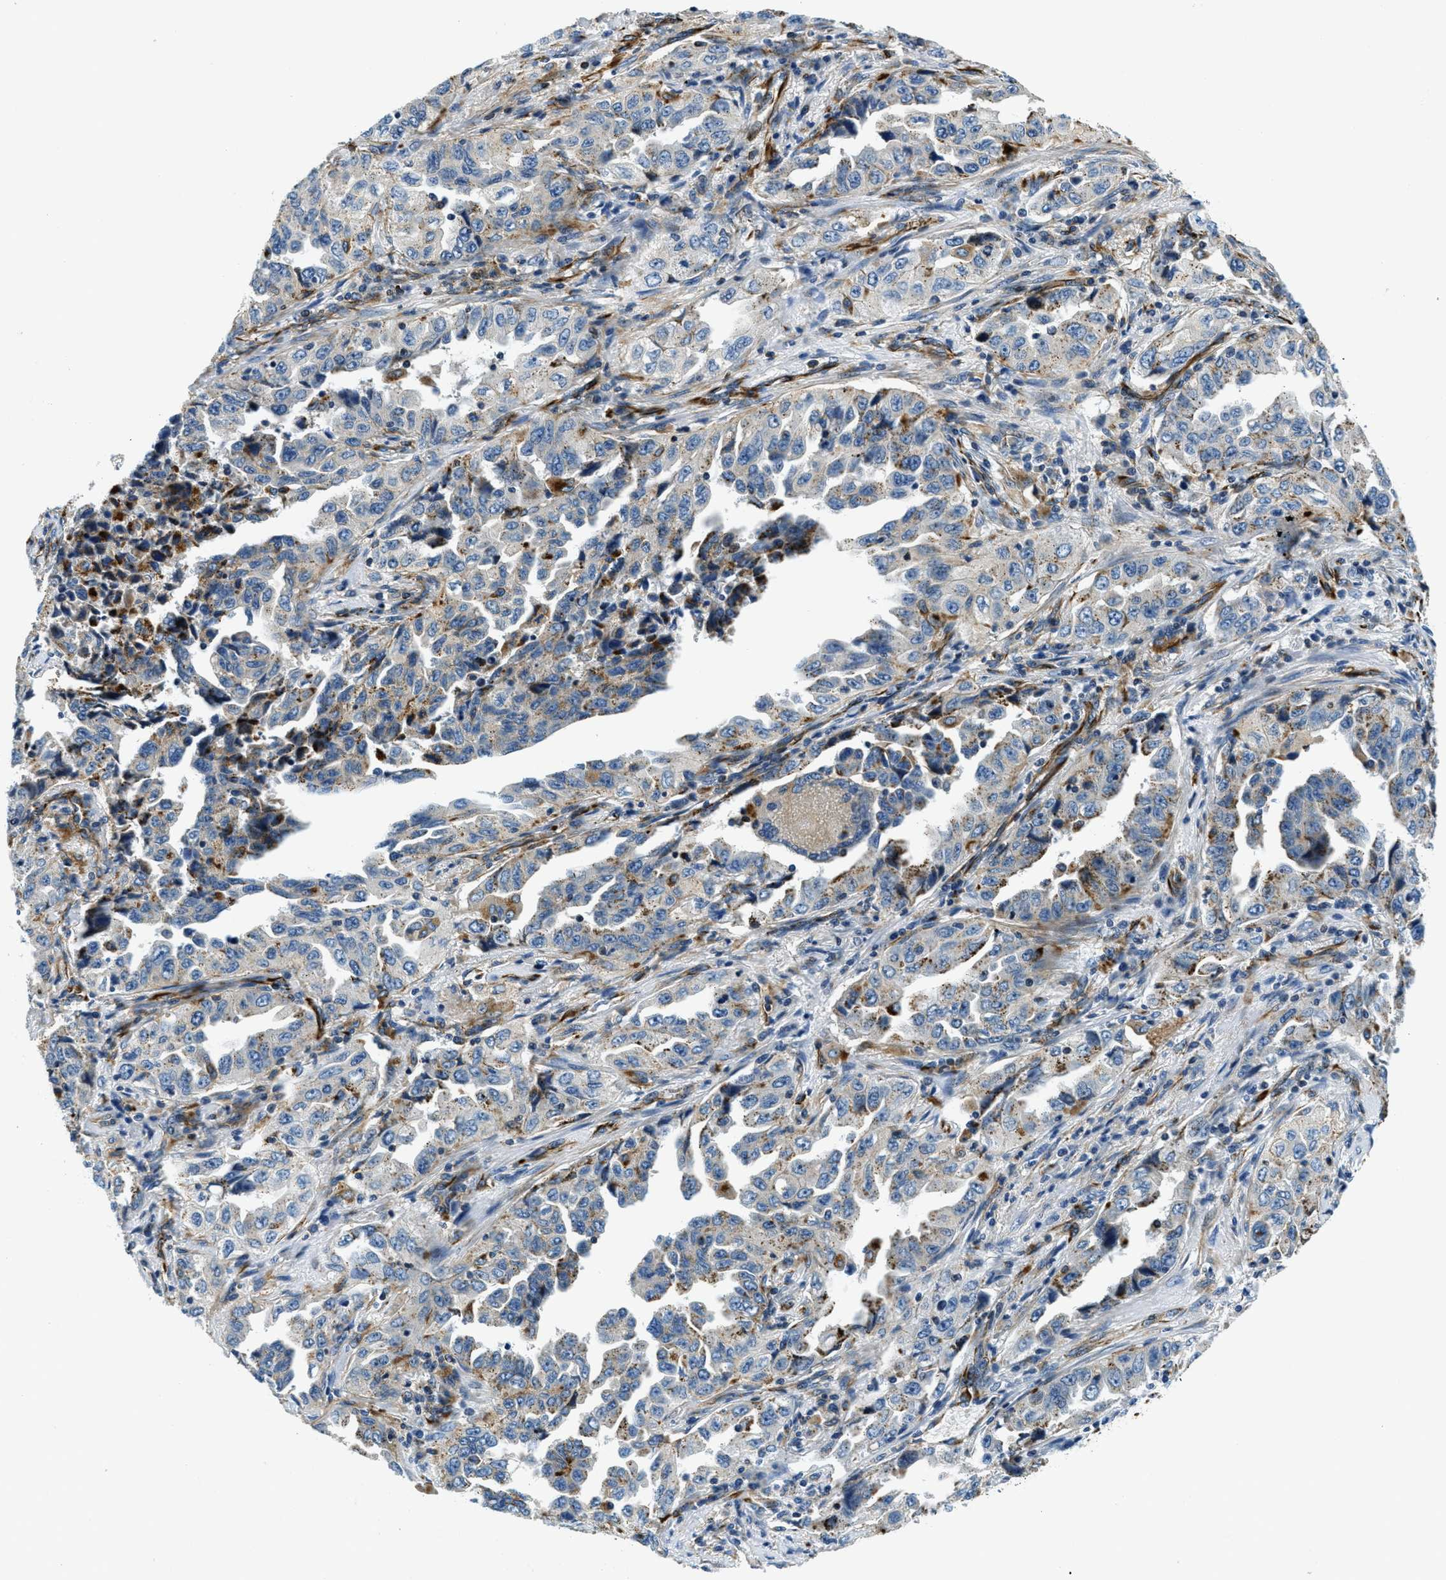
{"staining": {"intensity": "moderate", "quantity": "<25%", "location": "cytoplasmic/membranous"}, "tissue": "lung cancer", "cell_type": "Tumor cells", "image_type": "cancer", "snomed": [{"axis": "morphology", "description": "Adenocarcinoma, NOS"}, {"axis": "topography", "description": "Lung"}], "caption": "Immunohistochemistry photomicrograph of neoplastic tissue: lung cancer (adenocarcinoma) stained using immunohistochemistry (IHC) shows low levels of moderate protein expression localized specifically in the cytoplasmic/membranous of tumor cells, appearing as a cytoplasmic/membranous brown color.", "gene": "GNS", "patient": {"sex": "female", "age": 51}}